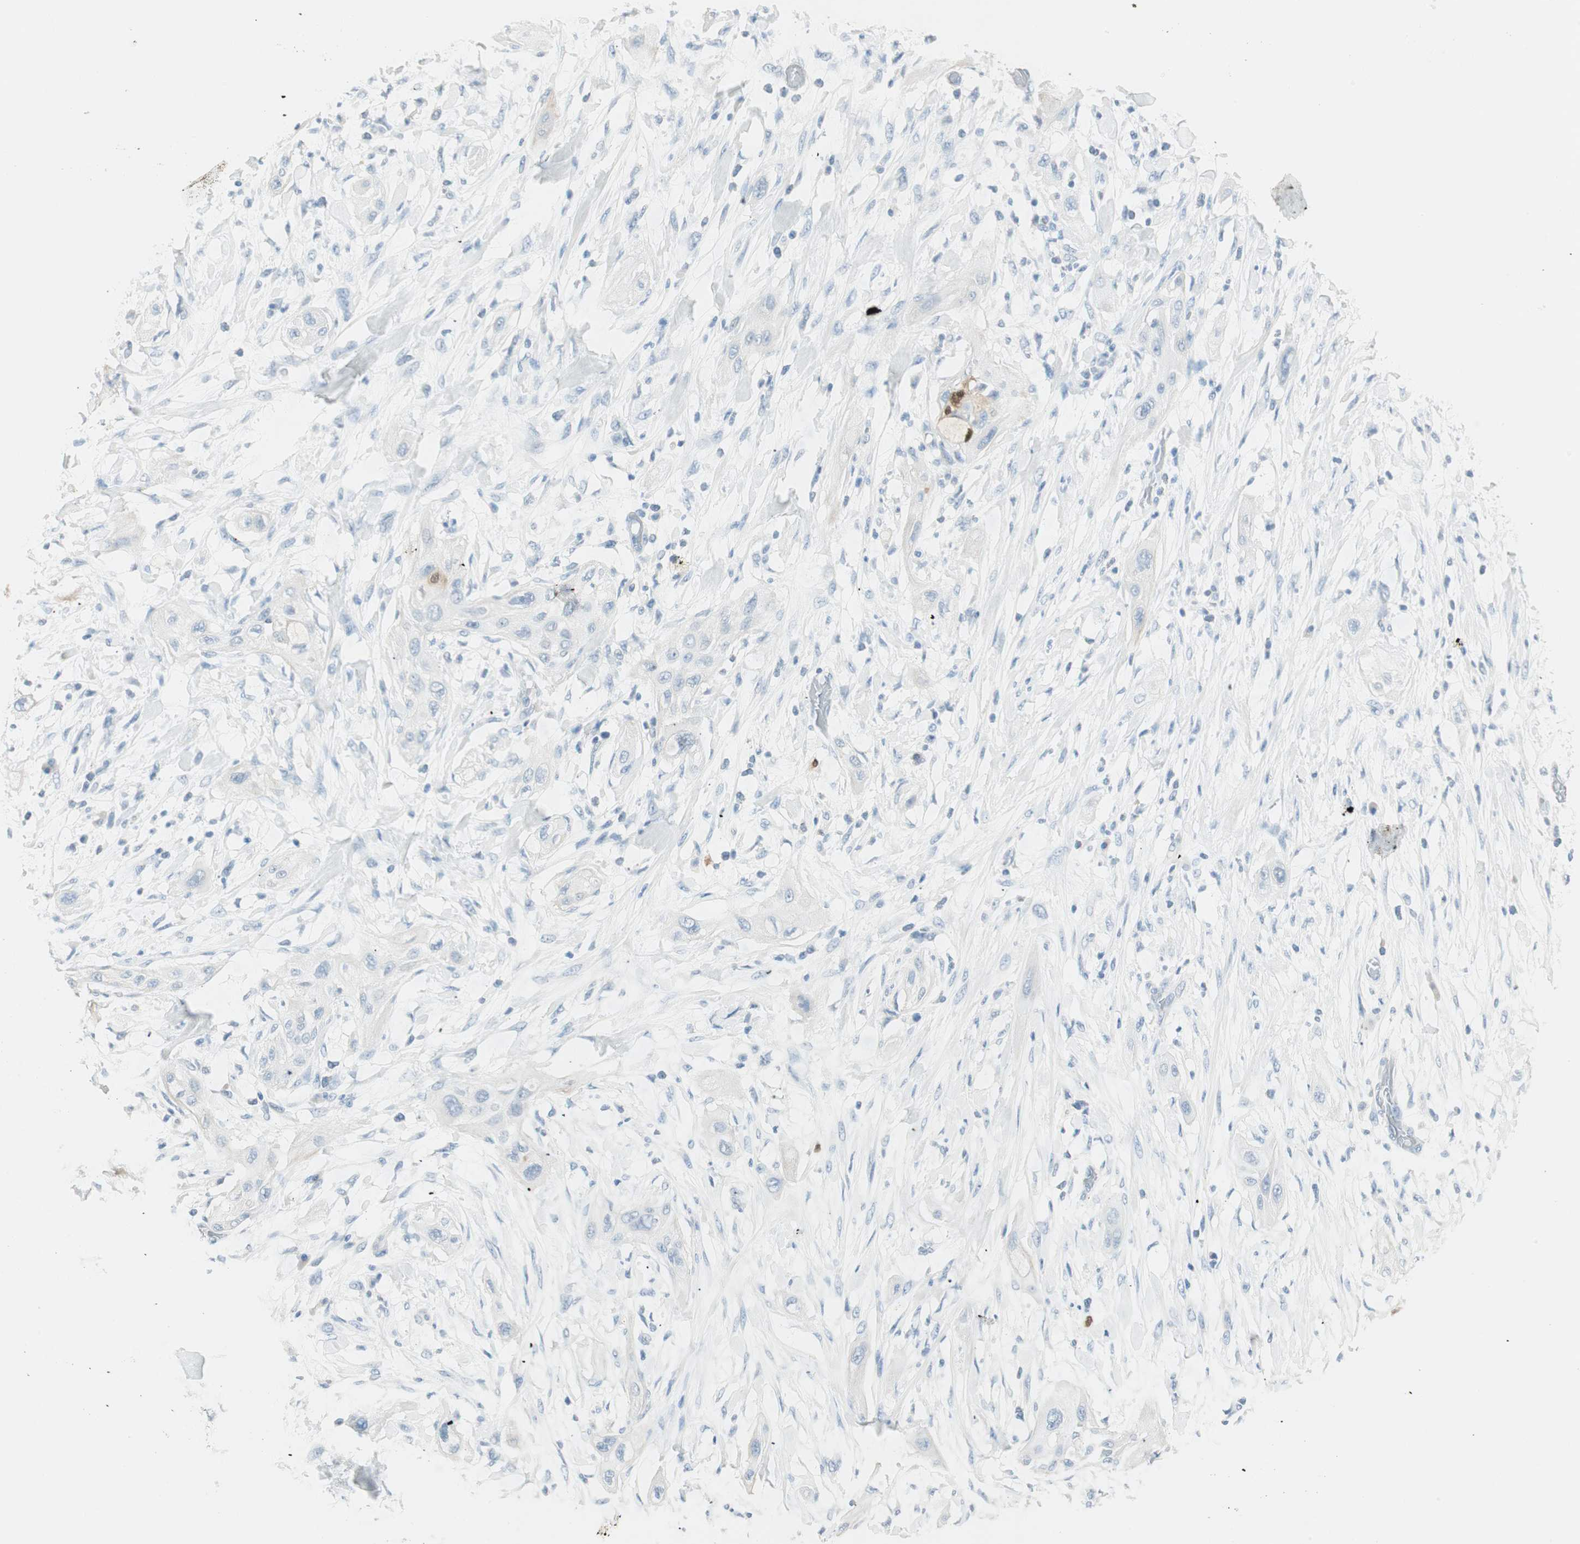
{"staining": {"intensity": "negative", "quantity": "none", "location": "none"}, "tissue": "lung cancer", "cell_type": "Tumor cells", "image_type": "cancer", "snomed": [{"axis": "morphology", "description": "Squamous cell carcinoma, NOS"}, {"axis": "topography", "description": "Lung"}], "caption": "Squamous cell carcinoma (lung) was stained to show a protein in brown. There is no significant positivity in tumor cells.", "gene": "HPGD", "patient": {"sex": "female", "age": 47}}